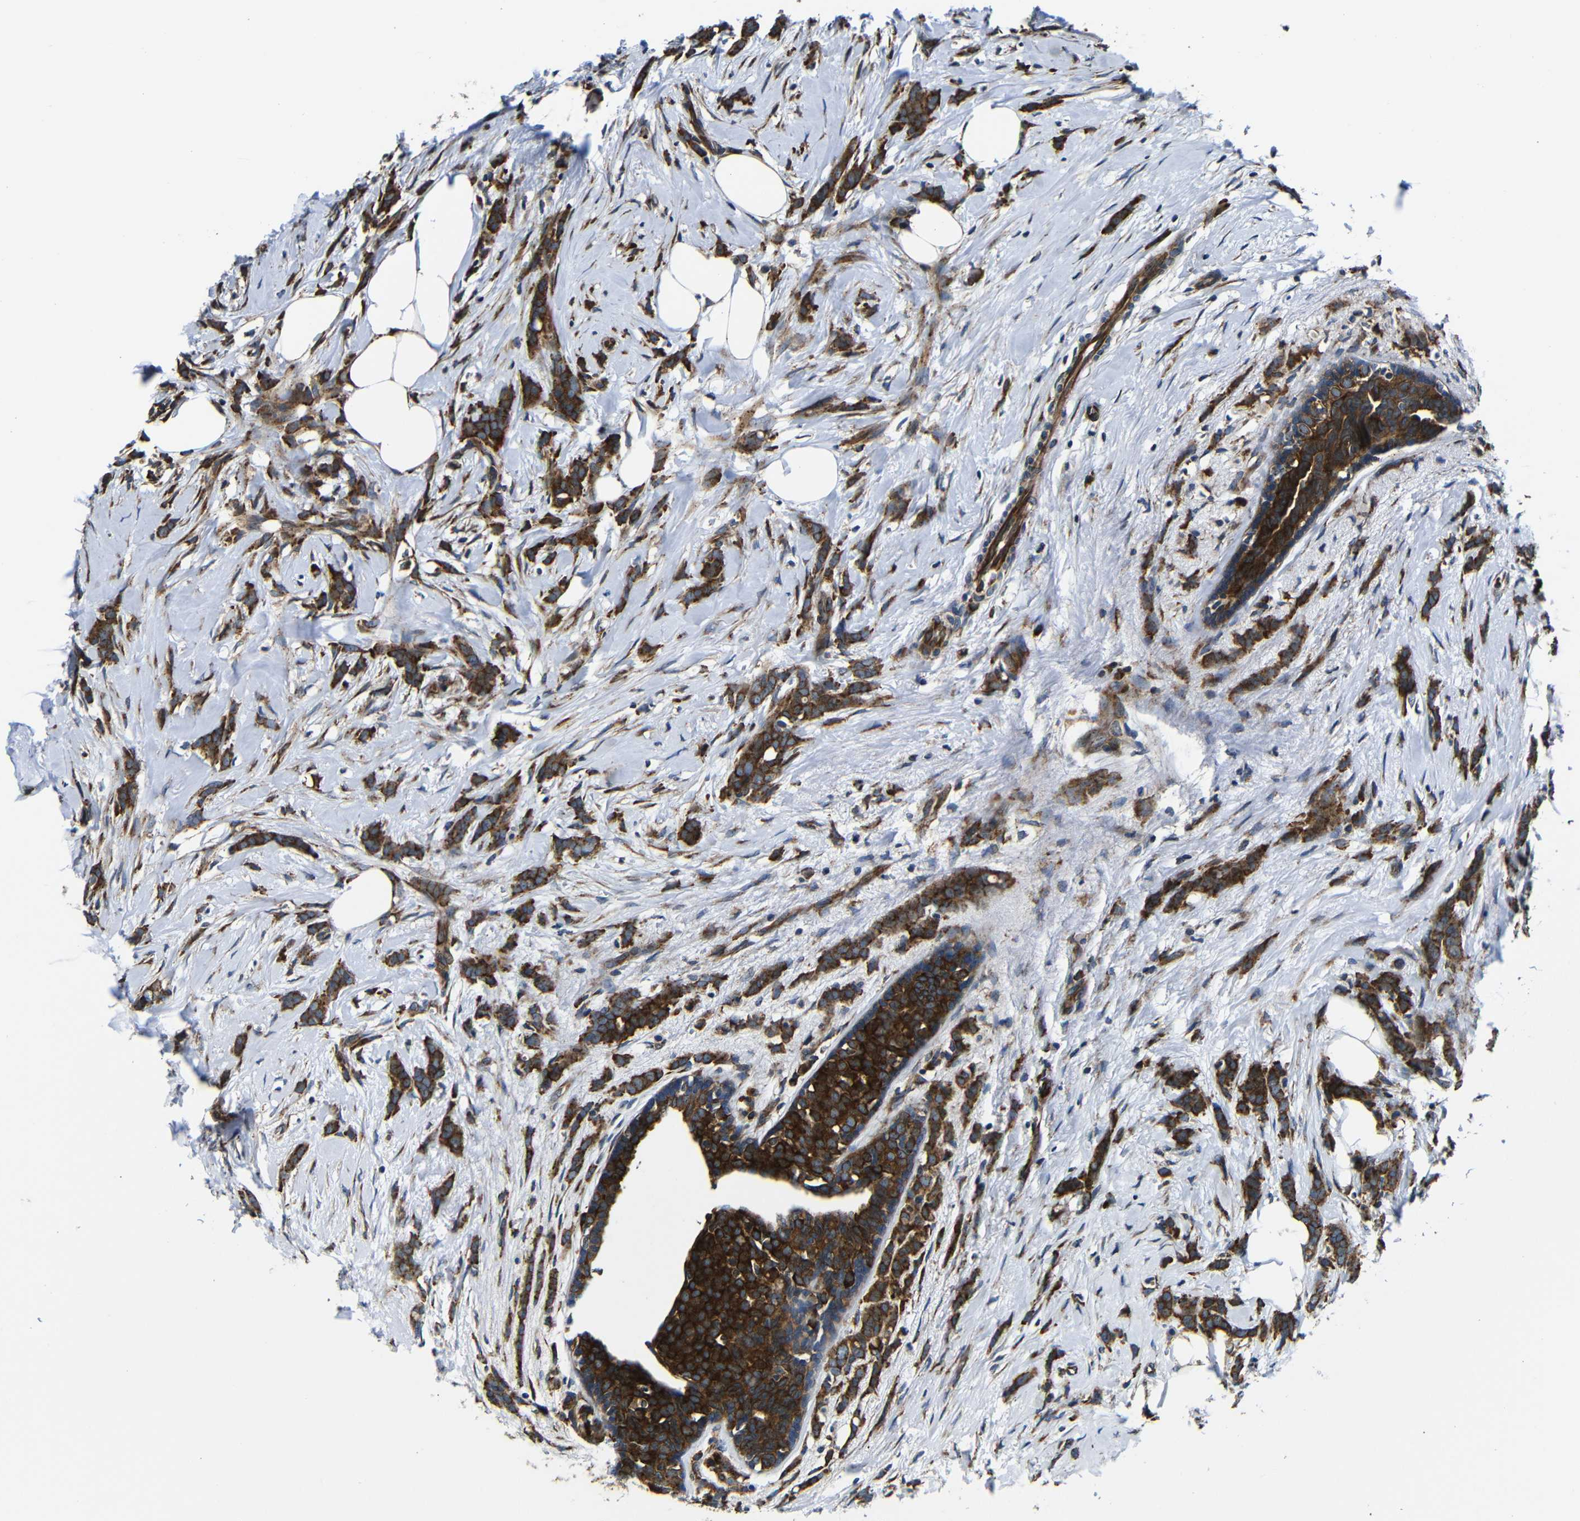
{"staining": {"intensity": "strong", "quantity": ">75%", "location": "cytoplasmic/membranous"}, "tissue": "breast cancer", "cell_type": "Tumor cells", "image_type": "cancer", "snomed": [{"axis": "morphology", "description": "Lobular carcinoma, in situ"}, {"axis": "morphology", "description": "Lobular carcinoma"}, {"axis": "topography", "description": "Breast"}], "caption": "Lobular carcinoma in situ (breast) stained with DAB (3,3'-diaminobenzidine) immunohistochemistry exhibits high levels of strong cytoplasmic/membranous staining in about >75% of tumor cells. (DAB (3,3'-diaminobenzidine) IHC, brown staining for protein, blue staining for nuclei).", "gene": "ABCE1", "patient": {"sex": "female", "age": 41}}